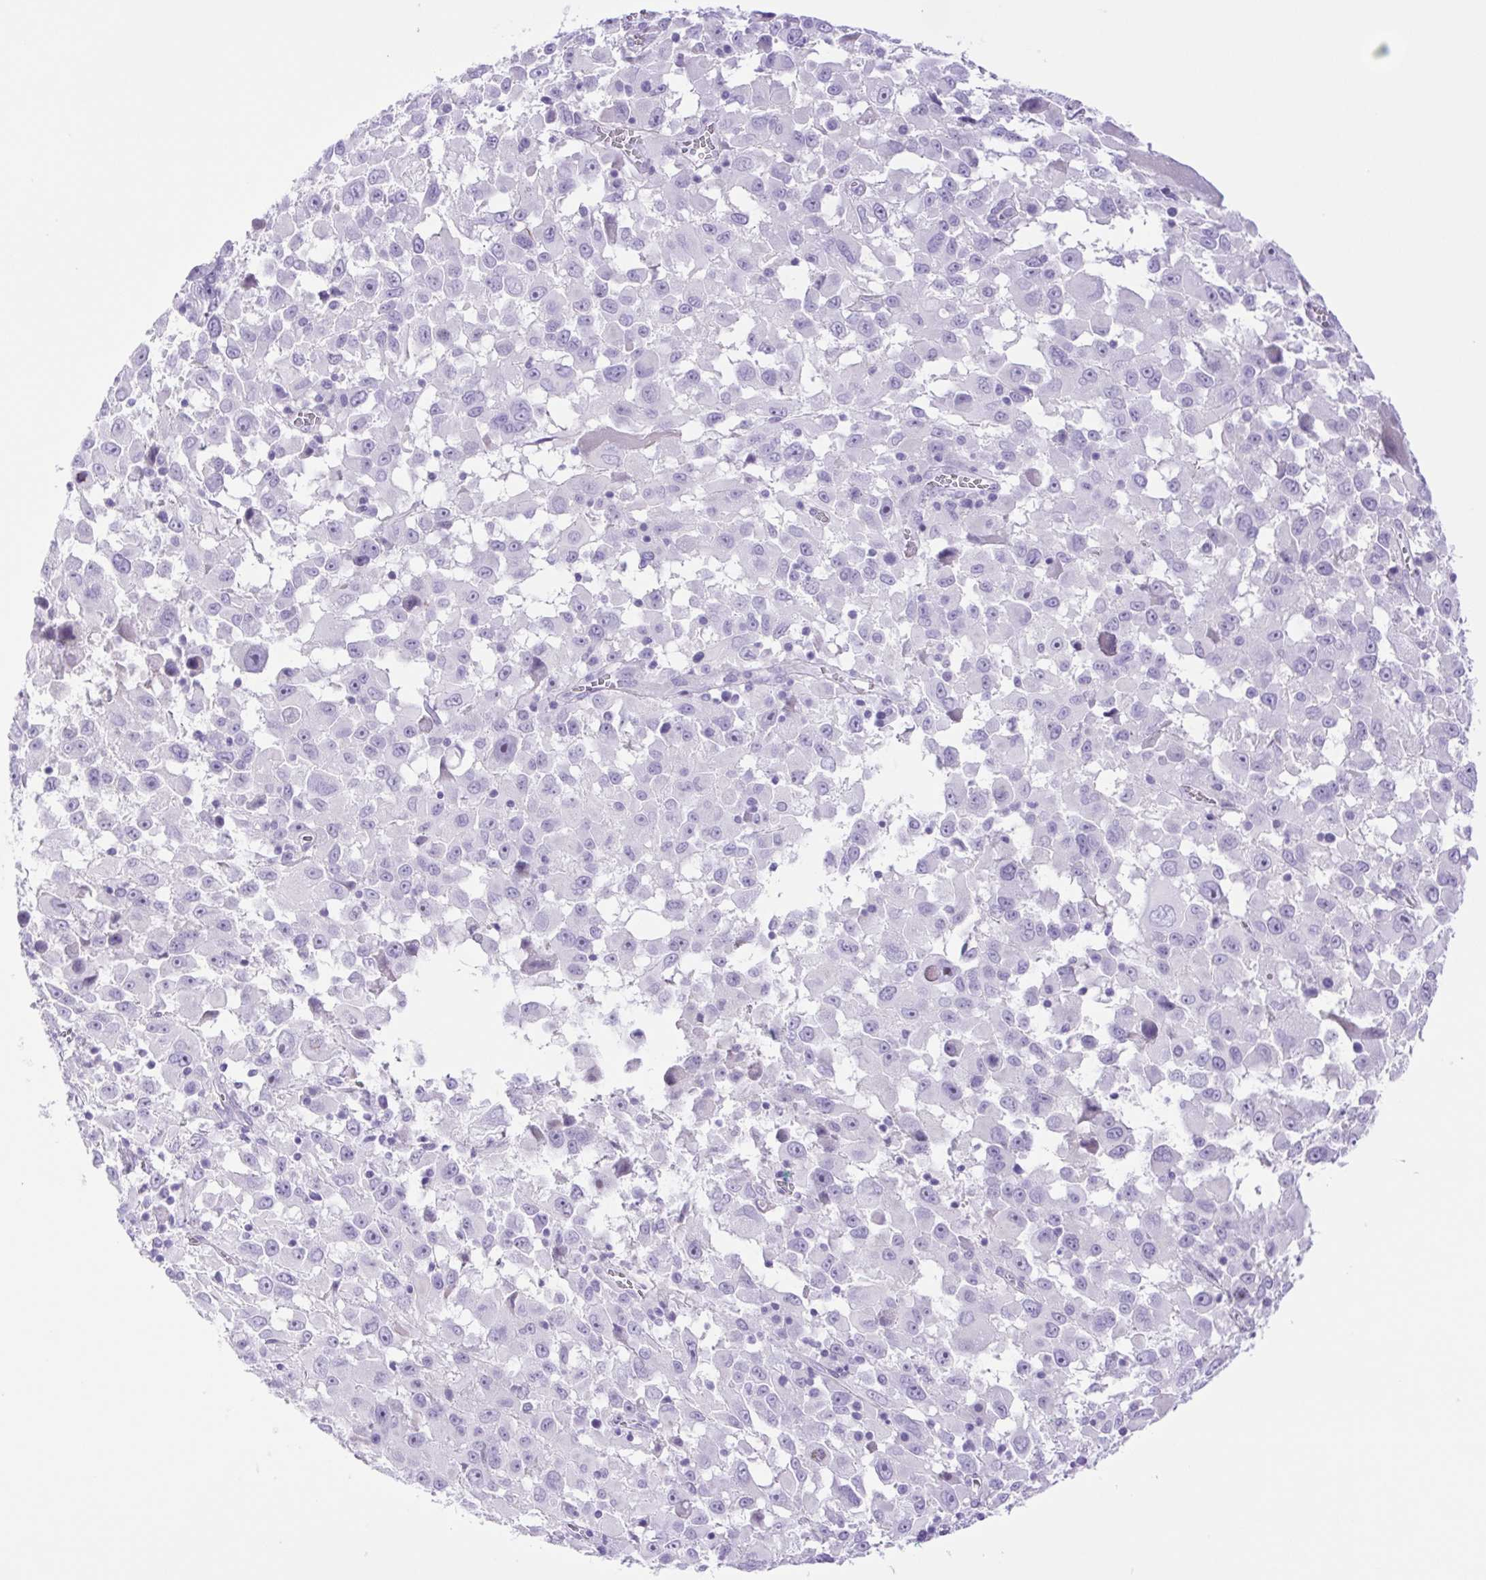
{"staining": {"intensity": "negative", "quantity": "none", "location": "none"}, "tissue": "melanoma", "cell_type": "Tumor cells", "image_type": "cancer", "snomed": [{"axis": "morphology", "description": "Malignant melanoma, Metastatic site"}, {"axis": "topography", "description": "Soft tissue"}], "caption": "IHC of malignant melanoma (metastatic site) reveals no staining in tumor cells.", "gene": "CDSN", "patient": {"sex": "male", "age": 50}}